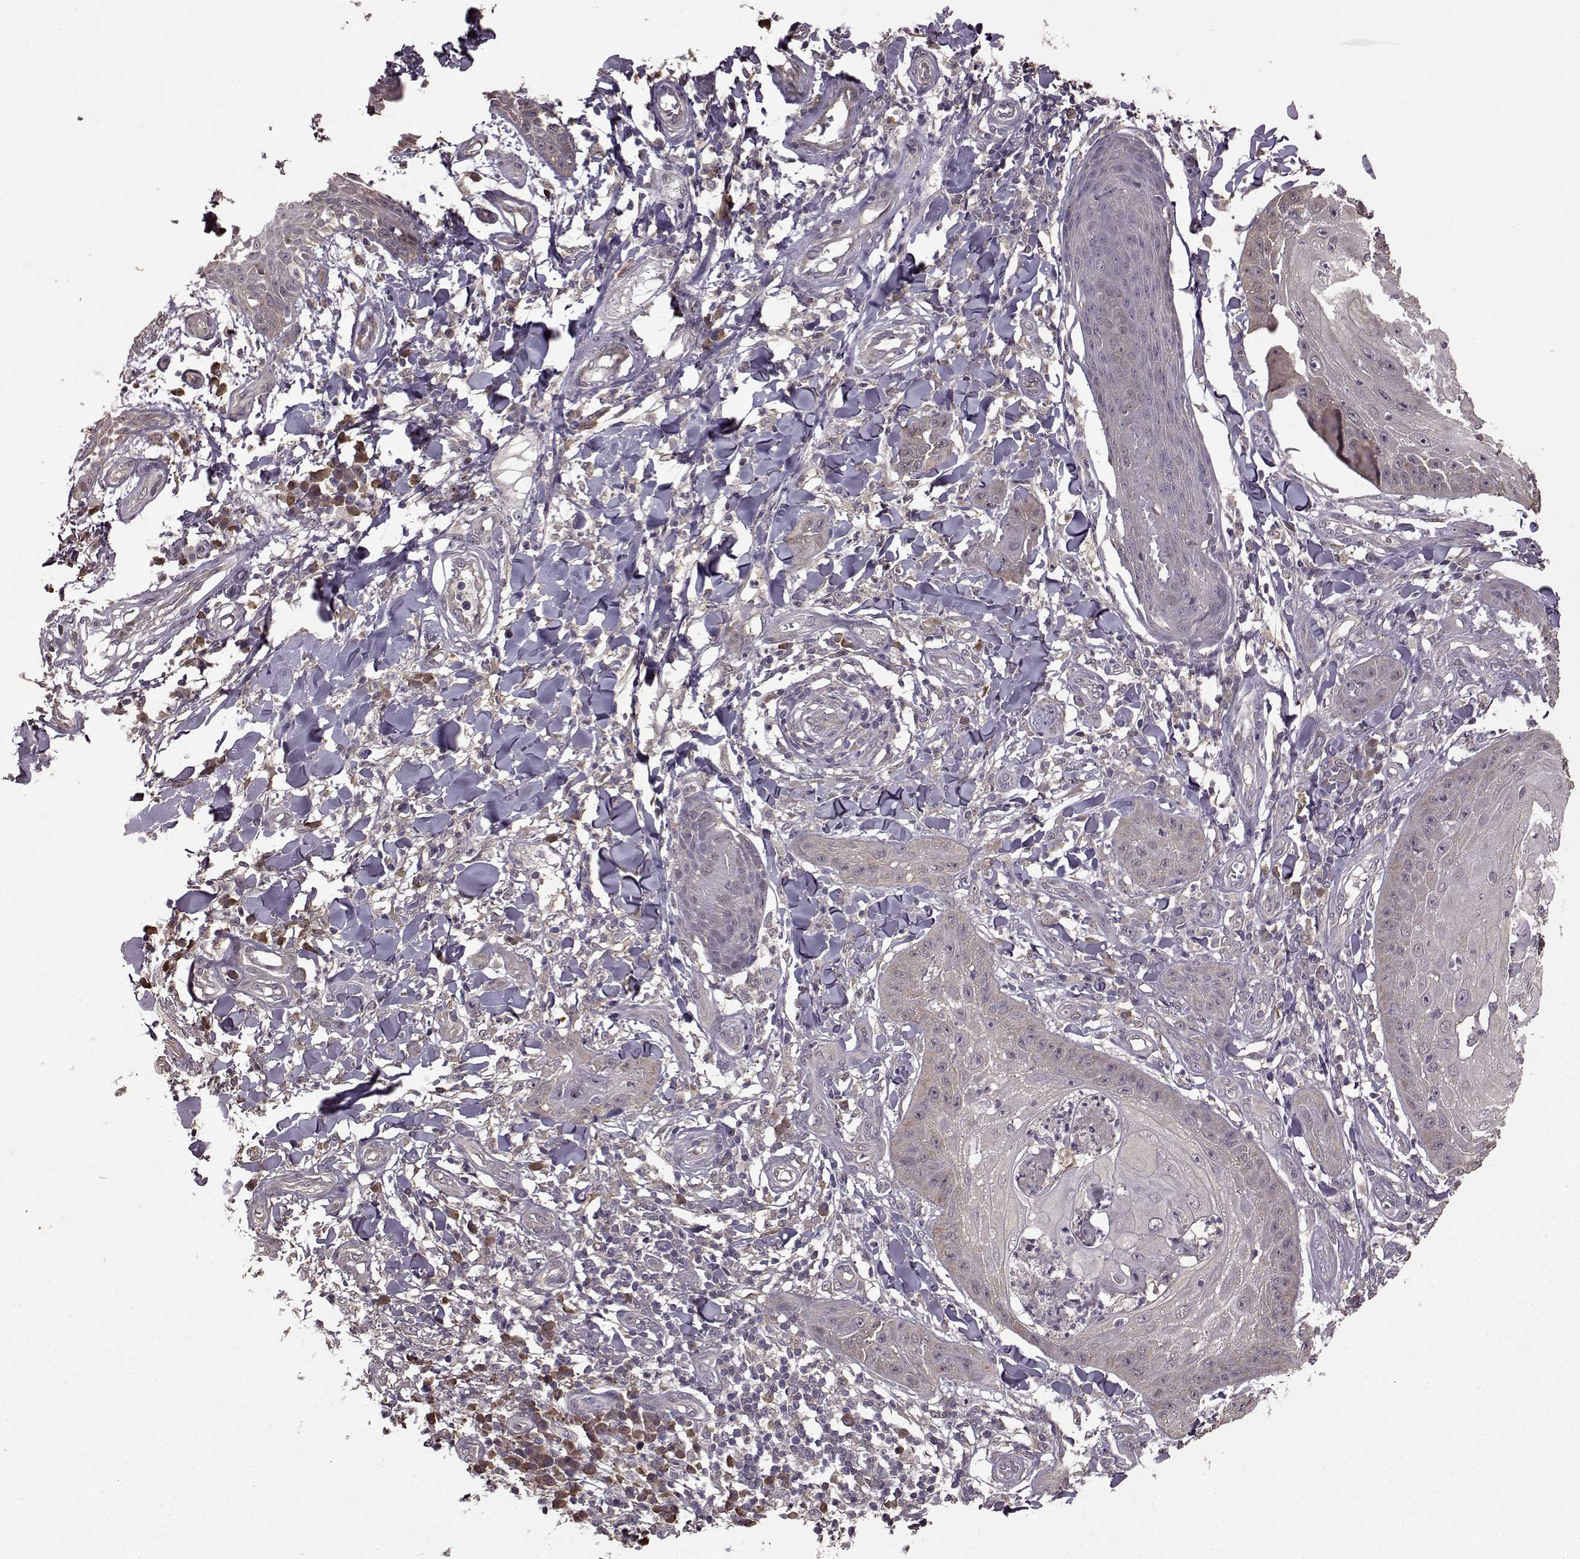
{"staining": {"intensity": "negative", "quantity": "none", "location": "none"}, "tissue": "skin cancer", "cell_type": "Tumor cells", "image_type": "cancer", "snomed": [{"axis": "morphology", "description": "Squamous cell carcinoma, NOS"}, {"axis": "topography", "description": "Skin"}], "caption": "Immunohistochemistry image of skin squamous cell carcinoma stained for a protein (brown), which exhibits no staining in tumor cells.", "gene": "NME1-NME2", "patient": {"sex": "male", "age": 70}}